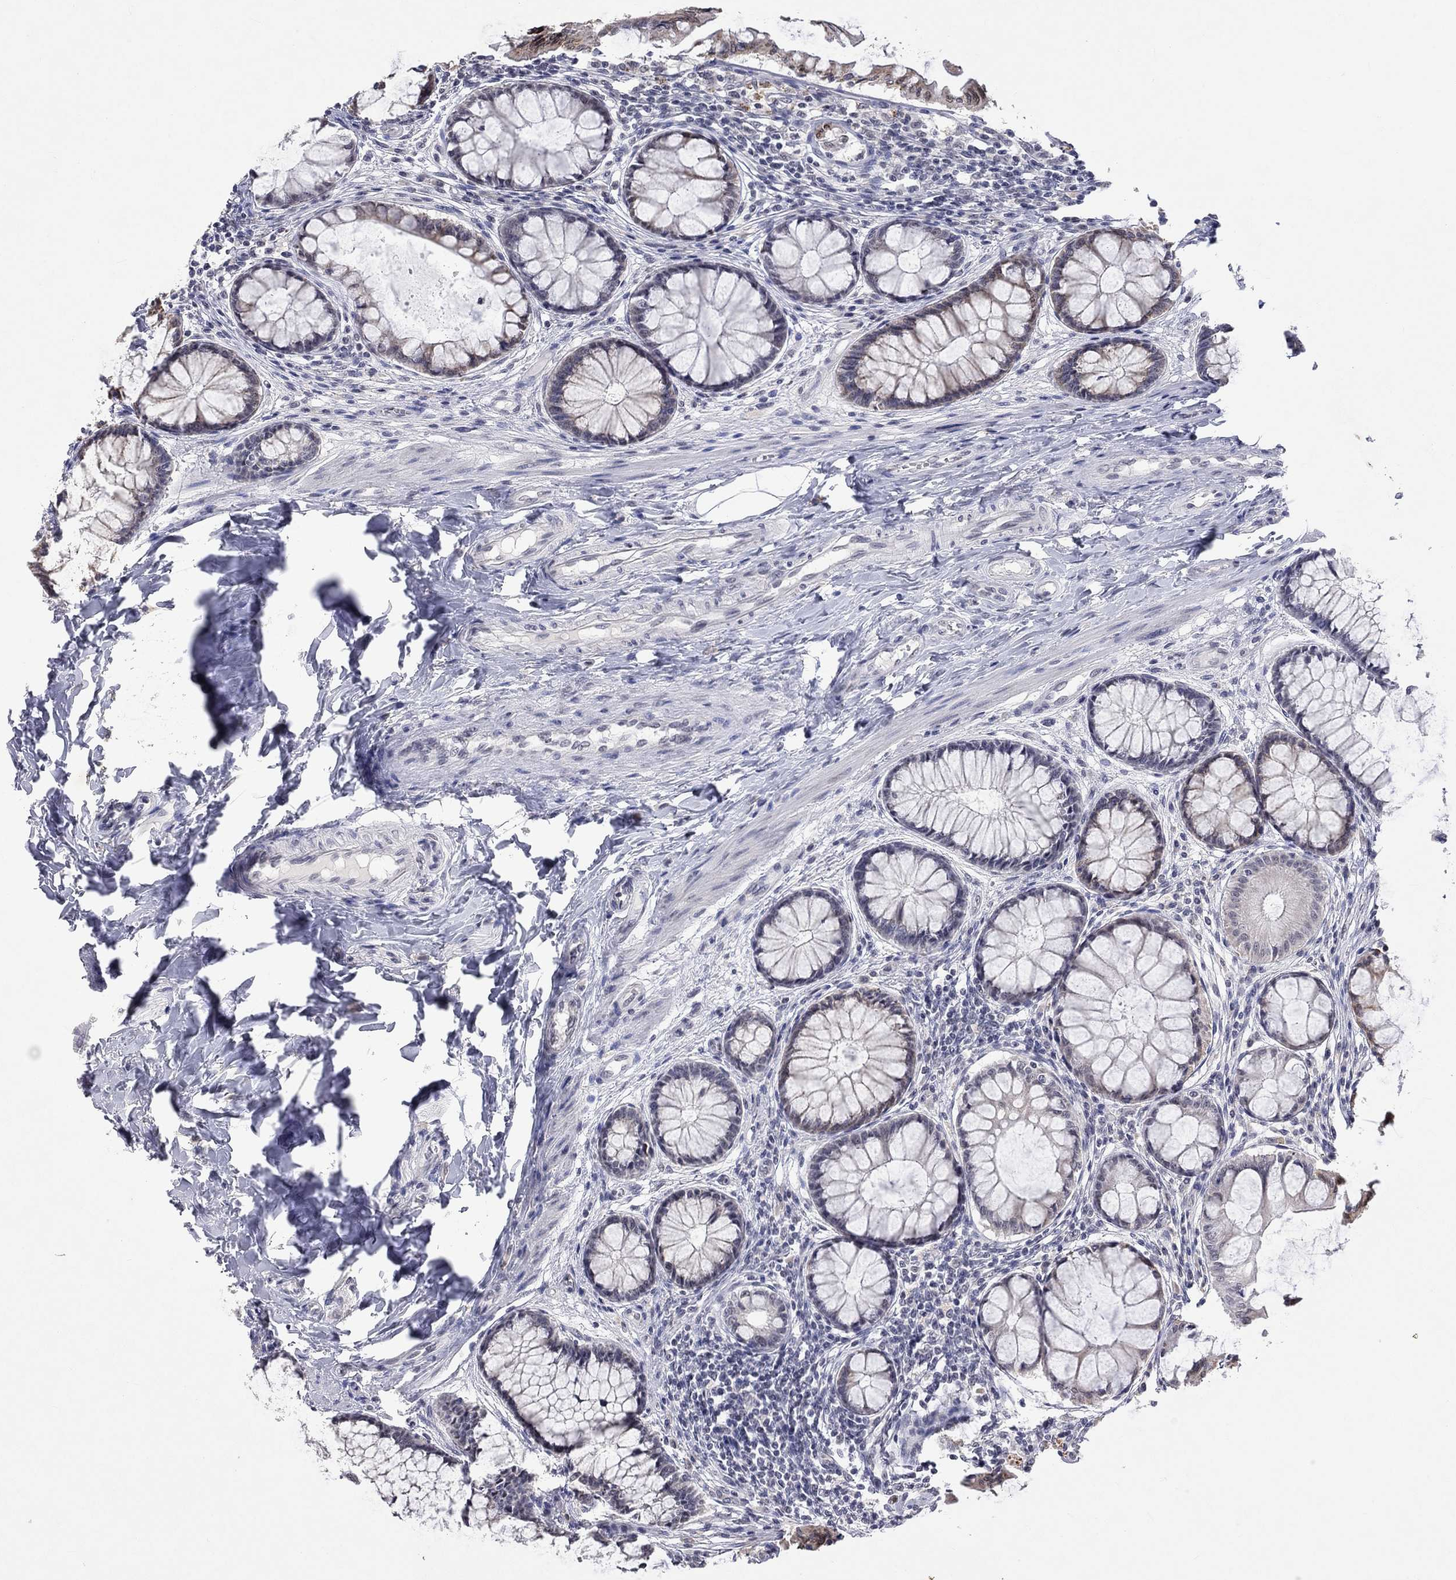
{"staining": {"intensity": "negative", "quantity": "none", "location": "none"}, "tissue": "colon", "cell_type": "Endothelial cells", "image_type": "normal", "snomed": [{"axis": "morphology", "description": "Normal tissue, NOS"}, {"axis": "topography", "description": "Colon"}], "caption": "DAB (3,3'-diaminobenzidine) immunohistochemical staining of normal human colon demonstrates no significant staining in endothelial cells. The staining is performed using DAB (3,3'-diaminobenzidine) brown chromogen with nuclei counter-stained in using hematoxylin.", "gene": "TMEM143", "patient": {"sex": "female", "age": 65}}